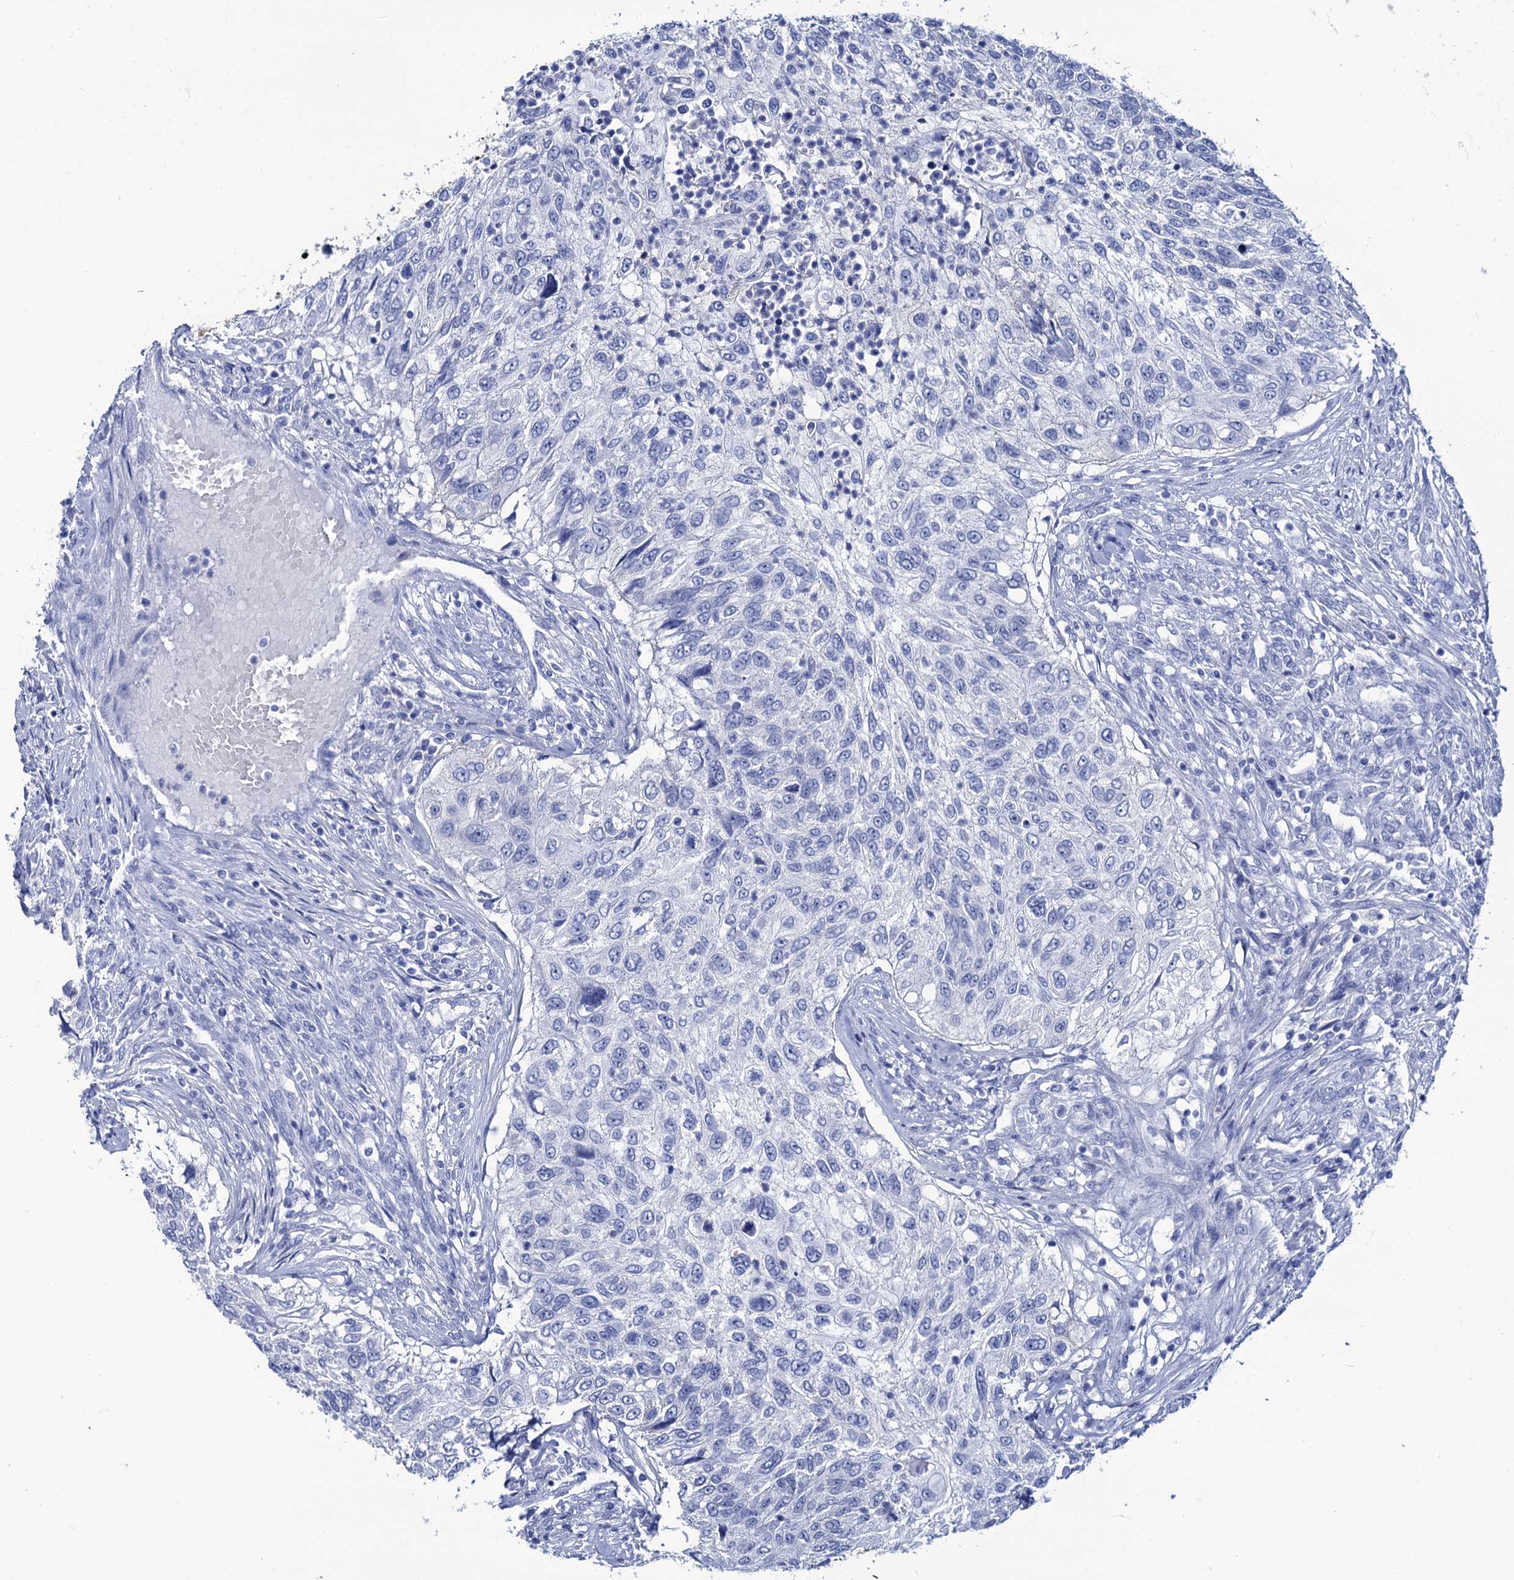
{"staining": {"intensity": "negative", "quantity": "none", "location": "none"}, "tissue": "urothelial cancer", "cell_type": "Tumor cells", "image_type": "cancer", "snomed": [{"axis": "morphology", "description": "Urothelial carcinoma, High grade"}, {"axis": "topography", "description": "Urinary bladder"}], "caption": "Immunohistochemical staining of urothelial cancer shows no significant expression in tumor cells.", "gene": "RAB3IP", "patient": {"sex": "female", "age": 60}}